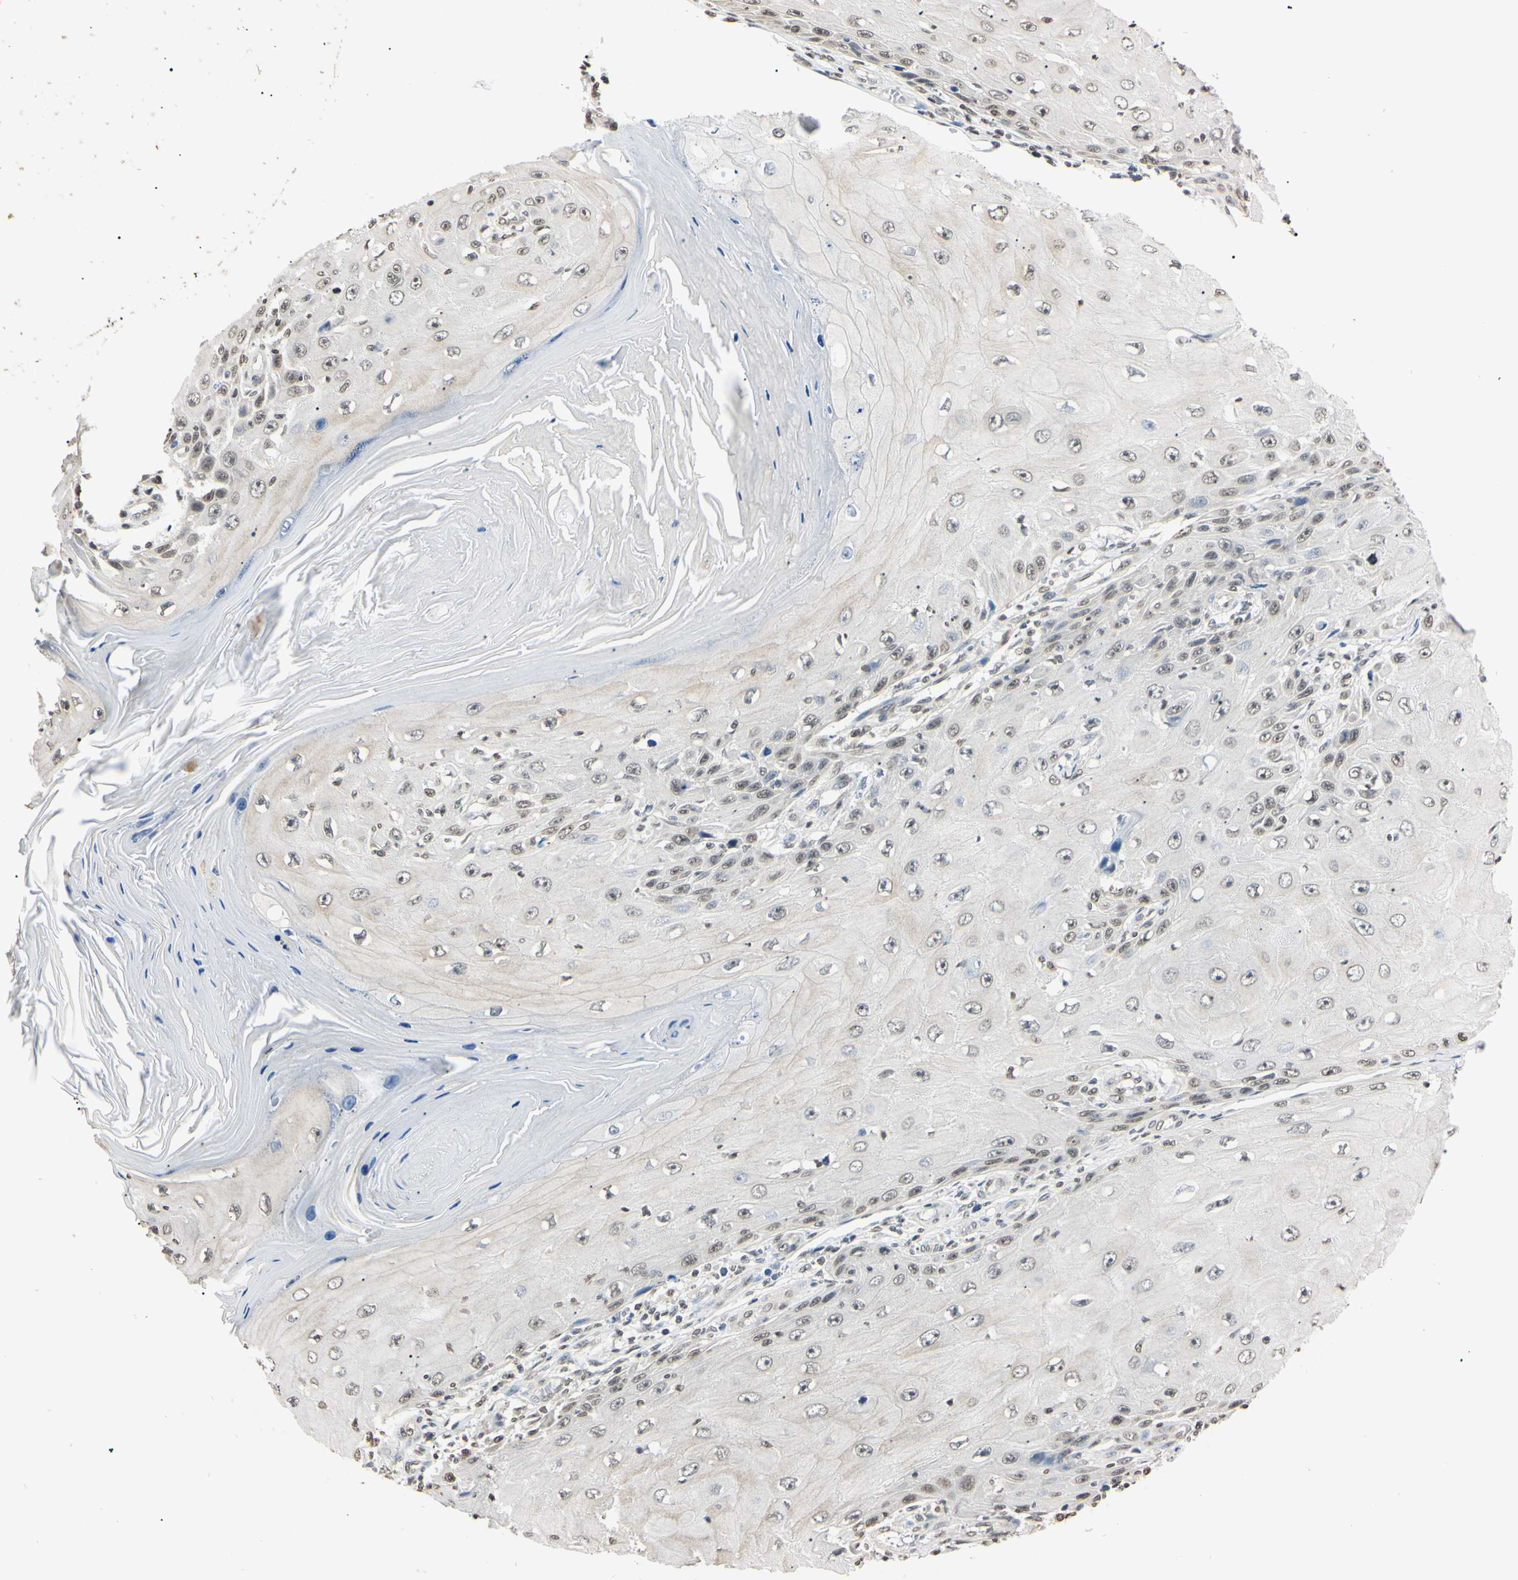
{"staining": {"intensity": "weak", "quantity": "25%-75%", "location": "nuclear"}, "tissue": "skin cancer", "cell_type": "Tumor cells", "image_type": "cancer", "snomed": [{"axis": "morphology", "description": "Squamous cell carcinoma, NOS"}, {"axis": "topography", "description": "Skin"}], "caption": "Tumor cells show low levels of weak nuclear expression in approximately 25%-75% of cells in skin cancer.", "gene": "CDC45", "patient": {"sex": "female", "age": 73}}